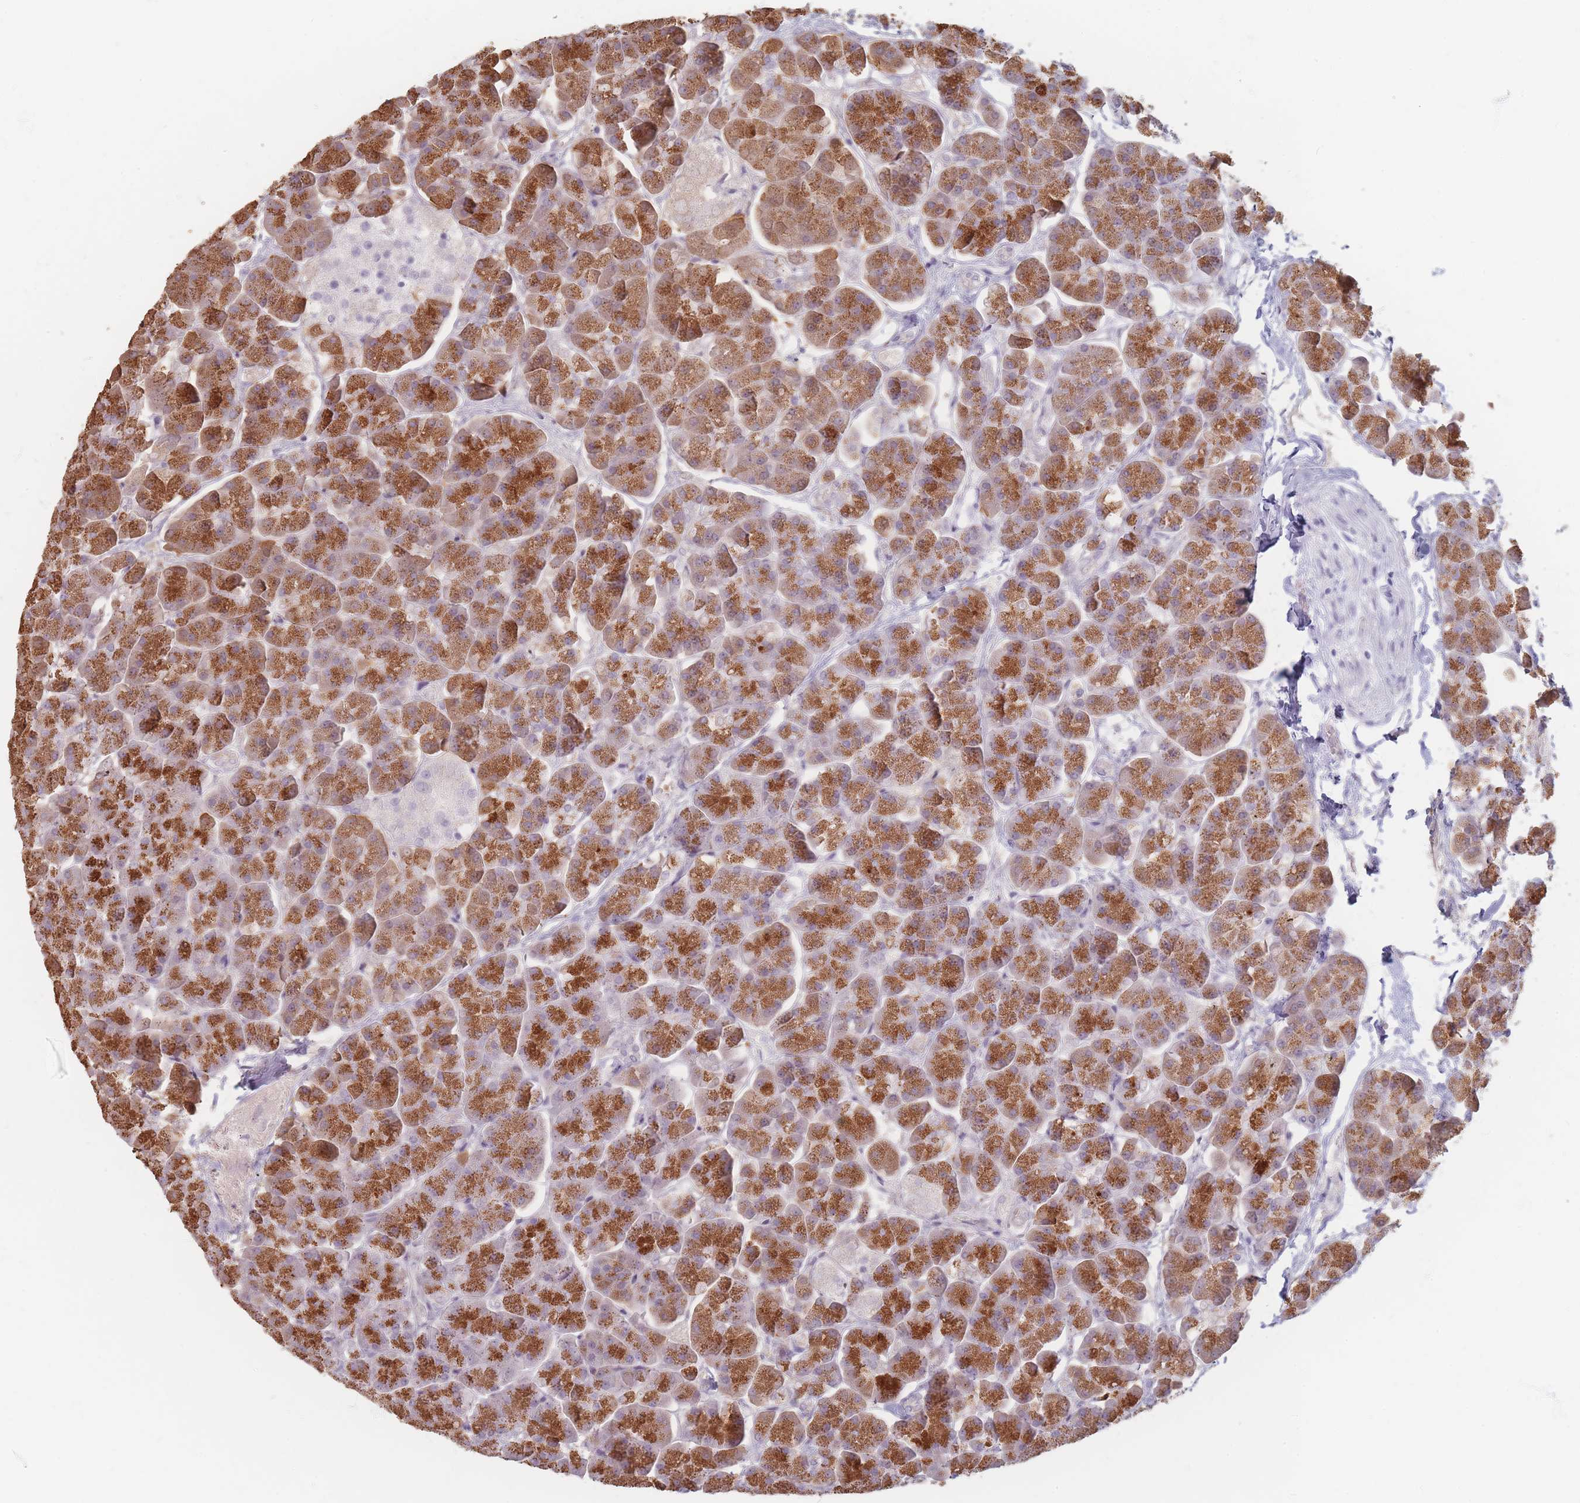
{"staining": {"intensity": "strong", "quantity": ">75%", "location": "cytoplasmic/membranous"}, "tissue": "pancreas", "cell_type": "Exocrine glandular cells", "image_type": "normal", "snomed": [{"axis": "morphology", "description": "Normal tissue, NOS"}, {"axis": "topography", "description": "Pancreas"}, {"axis": "topography", "description": "Peripheral nerve tissue"}], "caption": "Immunohistochemical staining of normal pancreas shows strong cytoplasmic/membranous protein positivity in about >75% of exocrine glandular cells.", "gene": "HELZ2", "patient": {"sex": "male", "age": 54}}